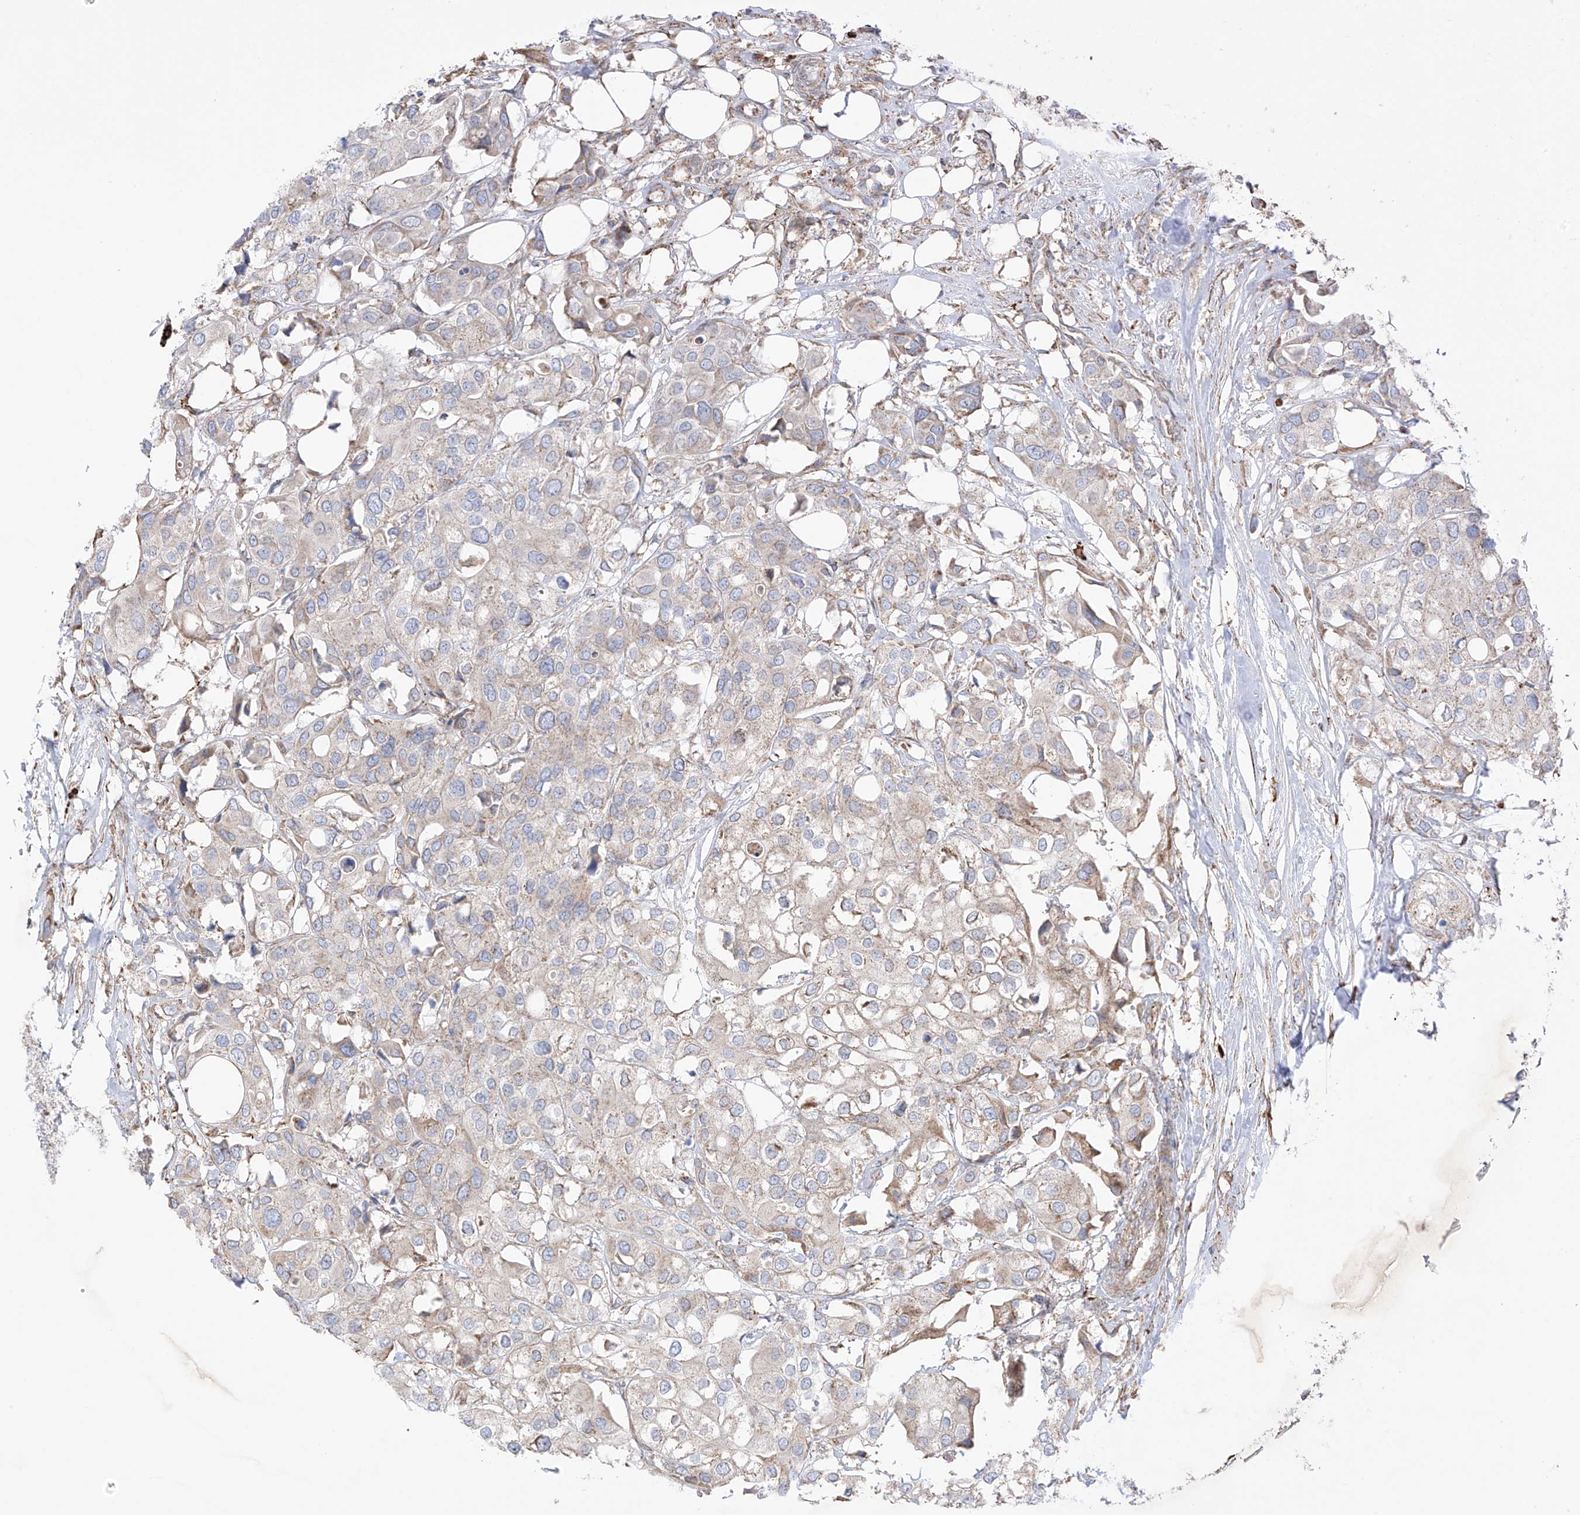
{"staining": {"intensity": "moderate", "quantity": "25%-75%", "location": "cytoplasmic/membranous"}, "tissue": "urothelial cancer", "cell_type": "Tumor cells", "image_type": "cancer", "snomed": [{"axis": "morphology", "description": "Urothelial carcinoma, High grade"}, {"axis": "topography", "description": "Urinary bladder"}], "caption": "Protein staining demonstrates moderate cytoplasmic/membranous positivity in approximately 25%-75% of tumor cells in urothelial cancer.", "gene": "XKR3", "patient": {"sex": "male", "age": 64}}